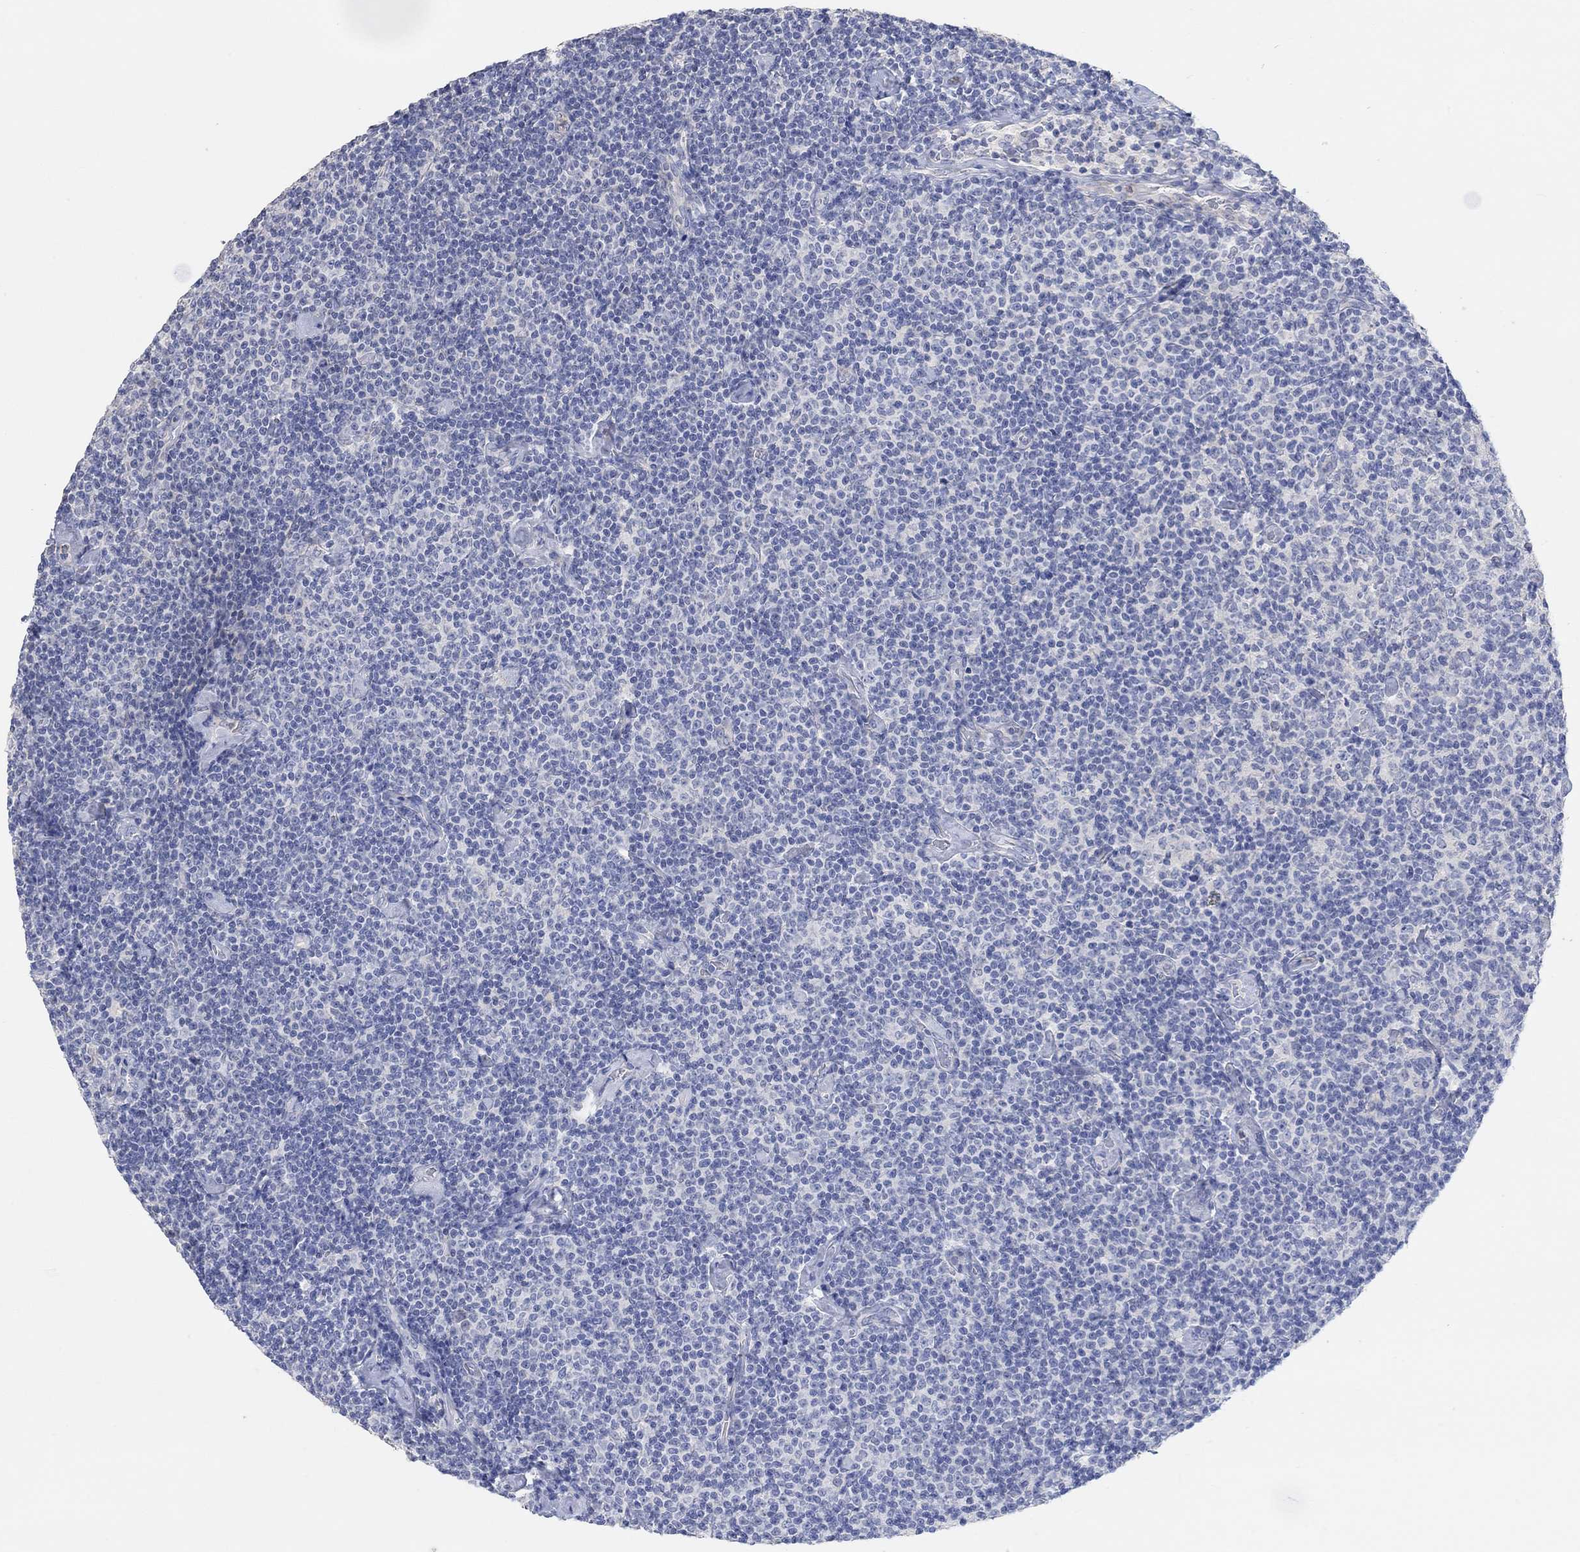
{"staining": {"intensity": "negative", "quantity": "none", "location": "none"}, "tissue": "lymphoma", "cell_type": "Tumor cells", "image_type": "cancer", "snomed": [{"axis": "morphology", "description": "Malignant lymphoma, non-Hodgkin's type, Low grade"}, {"axis": "topography", "description": "Lymph node"}], "caption": "Immunohistochemistry (IHC) of human low-grade malignant lymphoma, non-Hodgkin's type reveals no expression in tumor cells.", "gene": "NLRP14", "patient": {"sex": "male", "age": 81}}